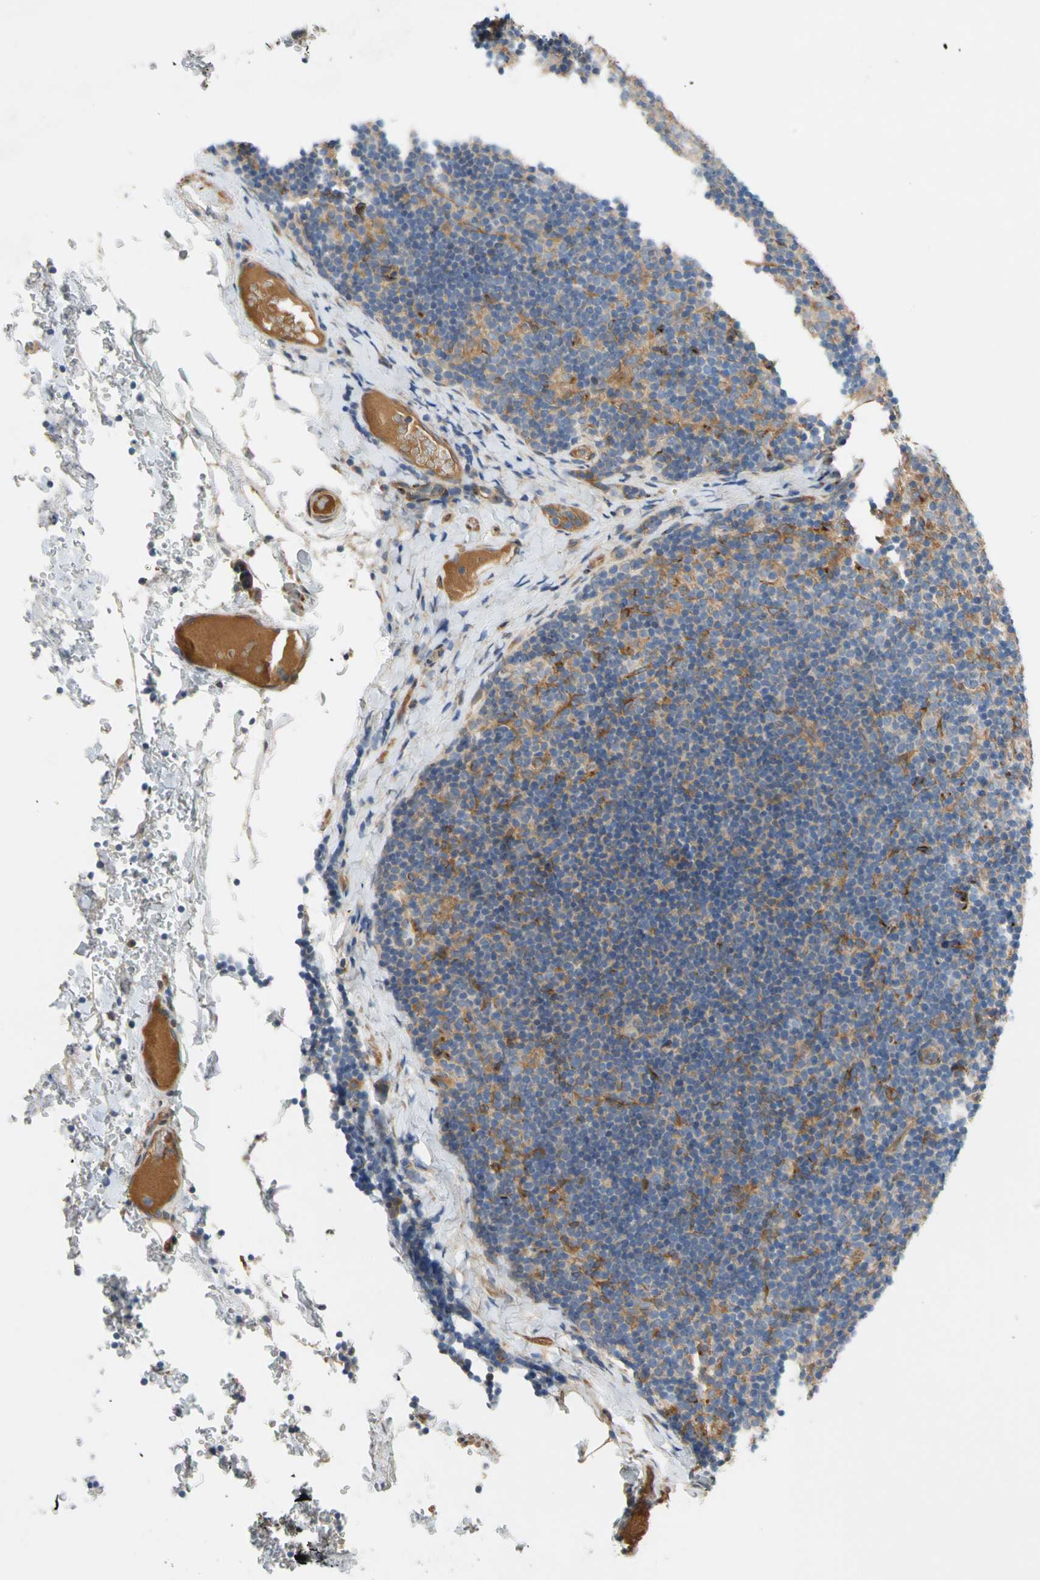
{"staining": {"intensity": "moderate", "quantity": ">75%", "location": "cytoplasmic/membranous"}, "tissue": "lymph node", "cell_type": "Germinal center cells", "image_type": "normal", "snomed": [{"axis": "morphology", "description": "Normal tissue, NOS"}, {"axis": "topography", "description": "Lymph node"}], "caption": "Protein expression analysis of normal lymph node reveals moderate cytoplasmic/membranous expression in approximately >75% of germinal center cells.", "gene": "ENTREP3", "patient": {"sex": "female", "age": 14}}